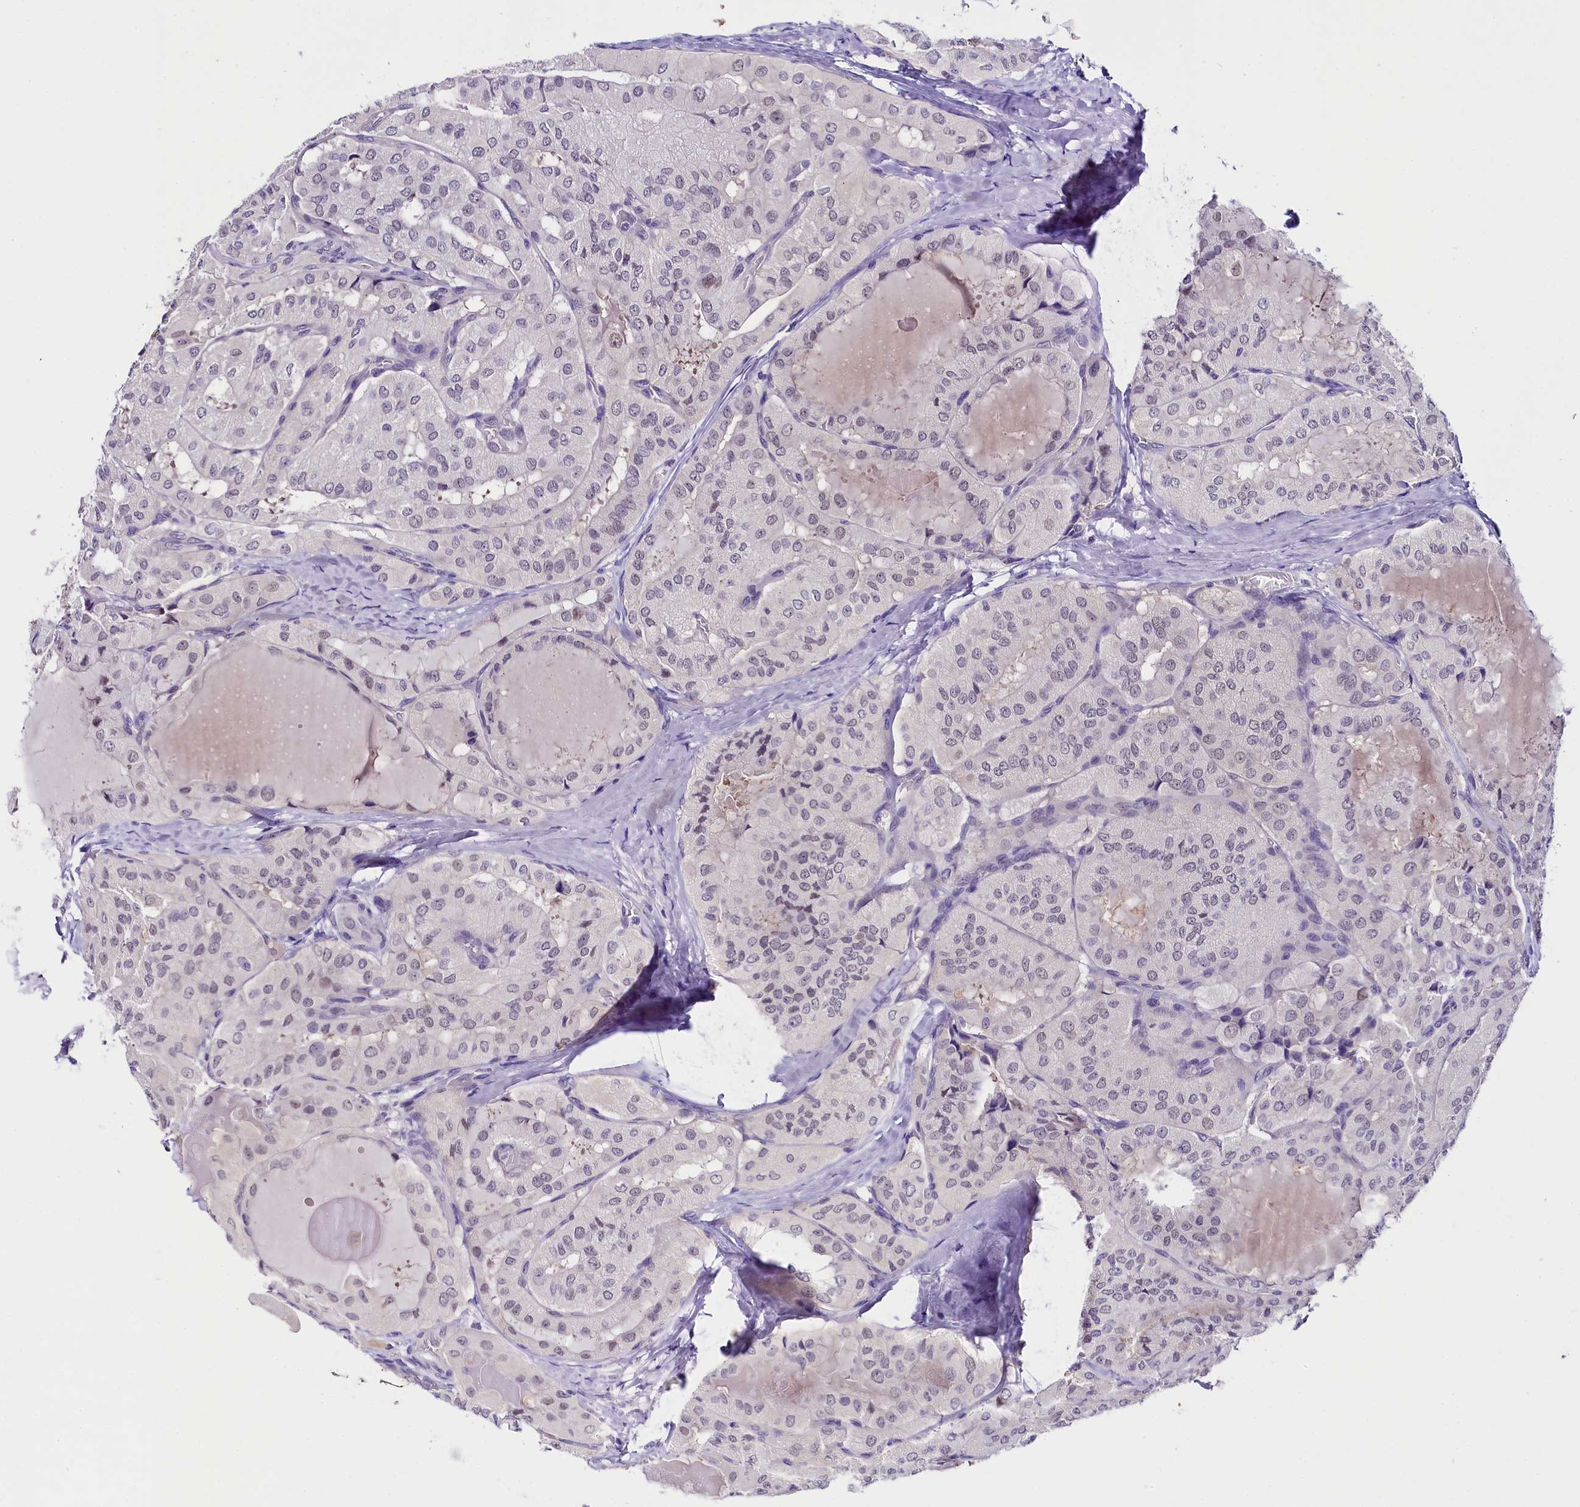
{"staining": {"intensity": "weak", "quantity": "<25%", "location": "nuclear"}, "tissue": "thyroid cancer", "cell_type": "Tumor cells", "image_type": "cancer", "snomed": [{"axis": "morphology", "description": "Normal tissue, NOS"}, {"axis": "morphology", "description": "Papillary adenocarcinoma, NOS"}, {"axis": "topography", "description": "Thyroid gland"}], "caption": "A photomicrograph of human thyroid cancer (papillary adenocarcinoma) is negative for staining in tumor cells. (Brightfield microscopy of DAB (3,3'-diaminobenzidine) immunohistochemistry at high magnification).", "gene": "IQCN", "patient": {"sex": "female", "age": 59}}